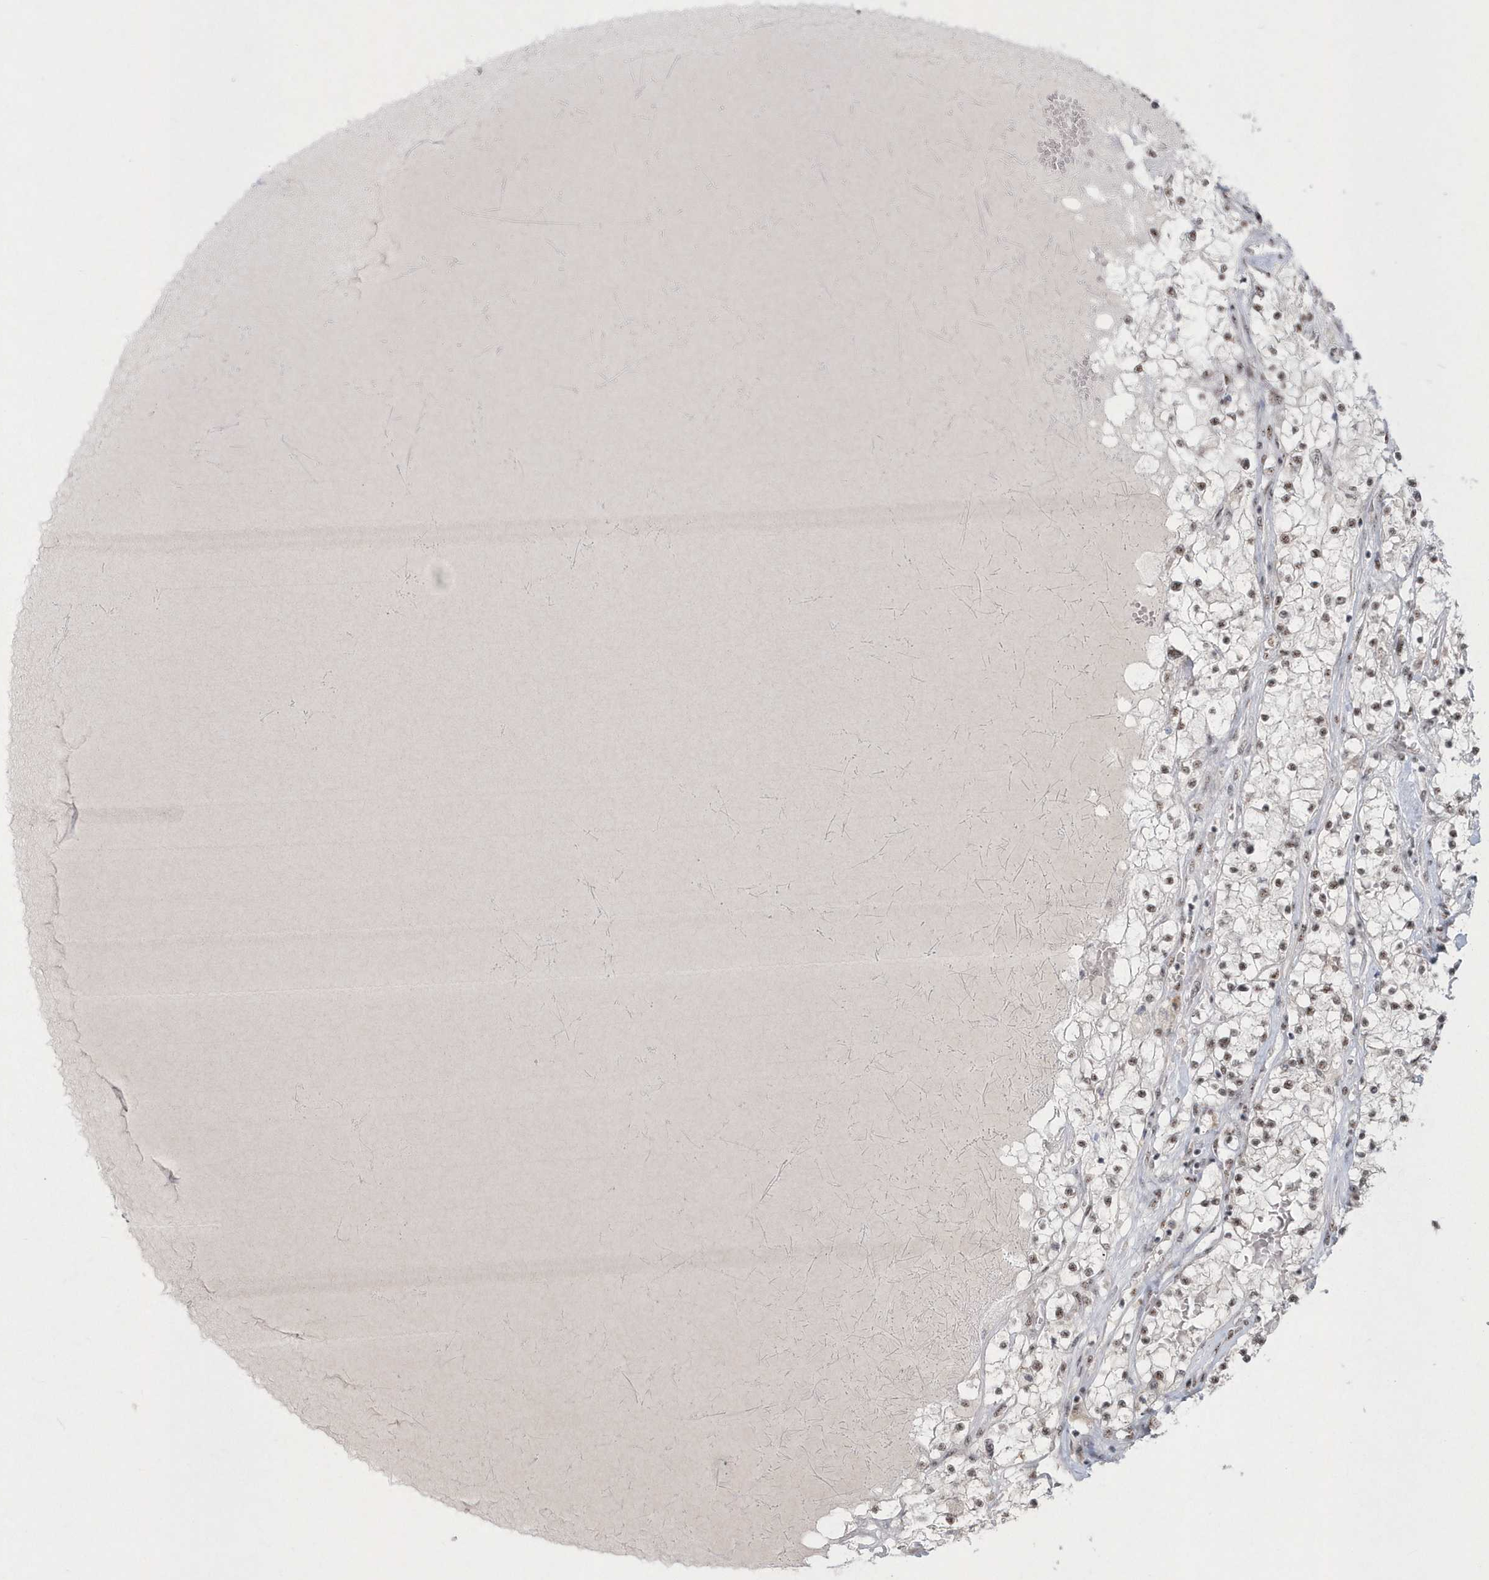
{"staining": {"intensity": "moderate", "quantity": ">75%", "location": "nuclear"}, "tissue": "renal cancer", "cell_type": "Tumor cells", "image_type": "cancer", "snomed": [{"axis": "morphology", "description": "Normal tissue, NOS"}, {"axis": "morphology", "description": "Adenocarcinoma, NOS"}, {"axis": "topography", "description": "Kidney"}], "caption": "Renal adenocarcinoma tissue displays moderate nuclear positivity in about >75% of tumor cells", "gene": "KDM6B", "patient": {"sex": "male", "age": 68}}